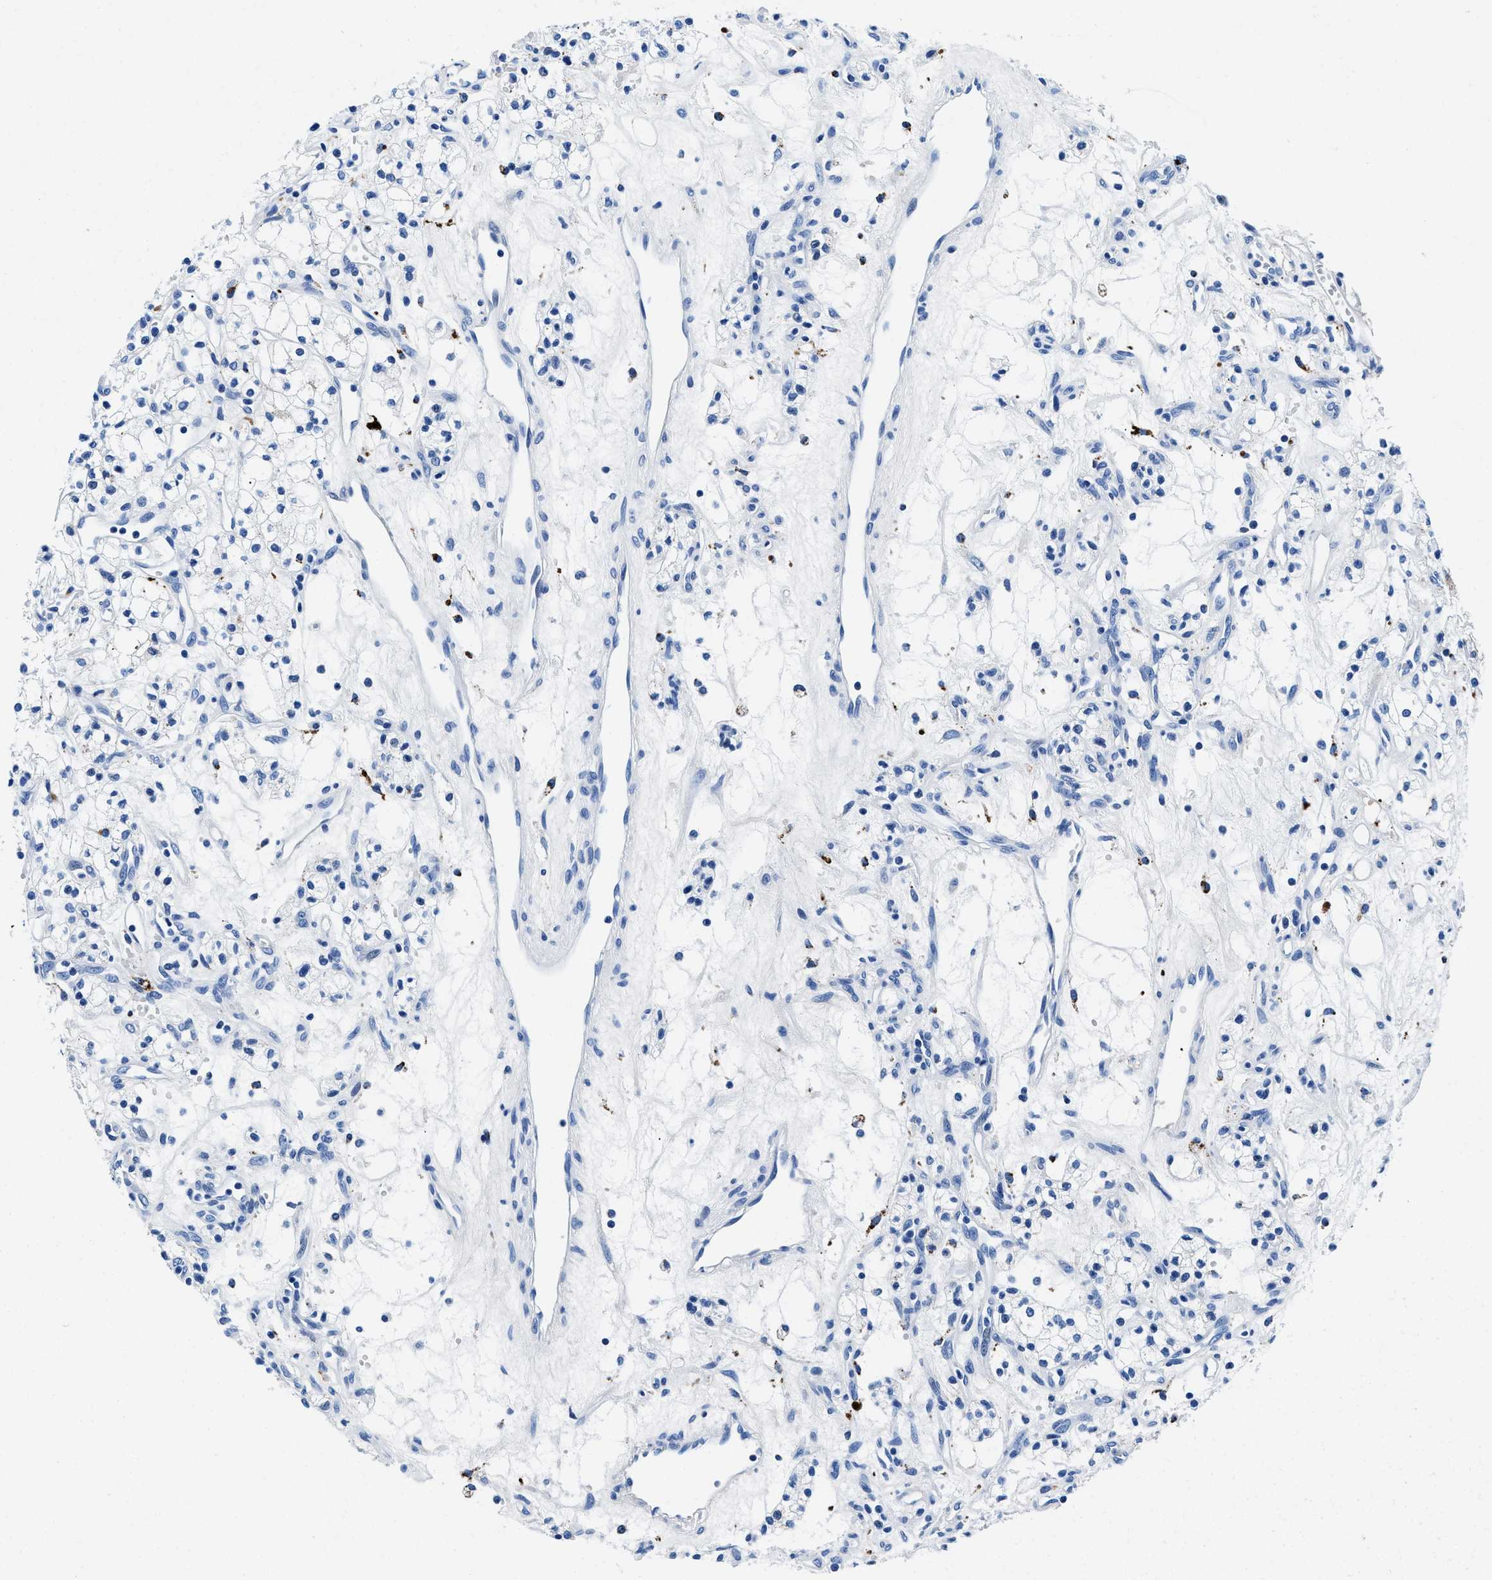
{"staining": {"intensity": "negative", "quantity": "none", "location": "none"}, "tissue": "renal cancer", "cell_type": "Tumor cells", "image_type": "cancer", "snomed": [{"axis": "morphology", "description": "Adenocarcinoma, NOS"}, {"axis": "topography", "description": "Kidney"}], "caption": "This image is of renal cancer (adenocarcinoma) stained with immunohistochemistry (IHC) to label a protein in brown with the nuclei are counter-stained blue. There is no staining in tumor cells.", "gene": "OR14K1", "patient": {"sex": "male", "age": 59}}